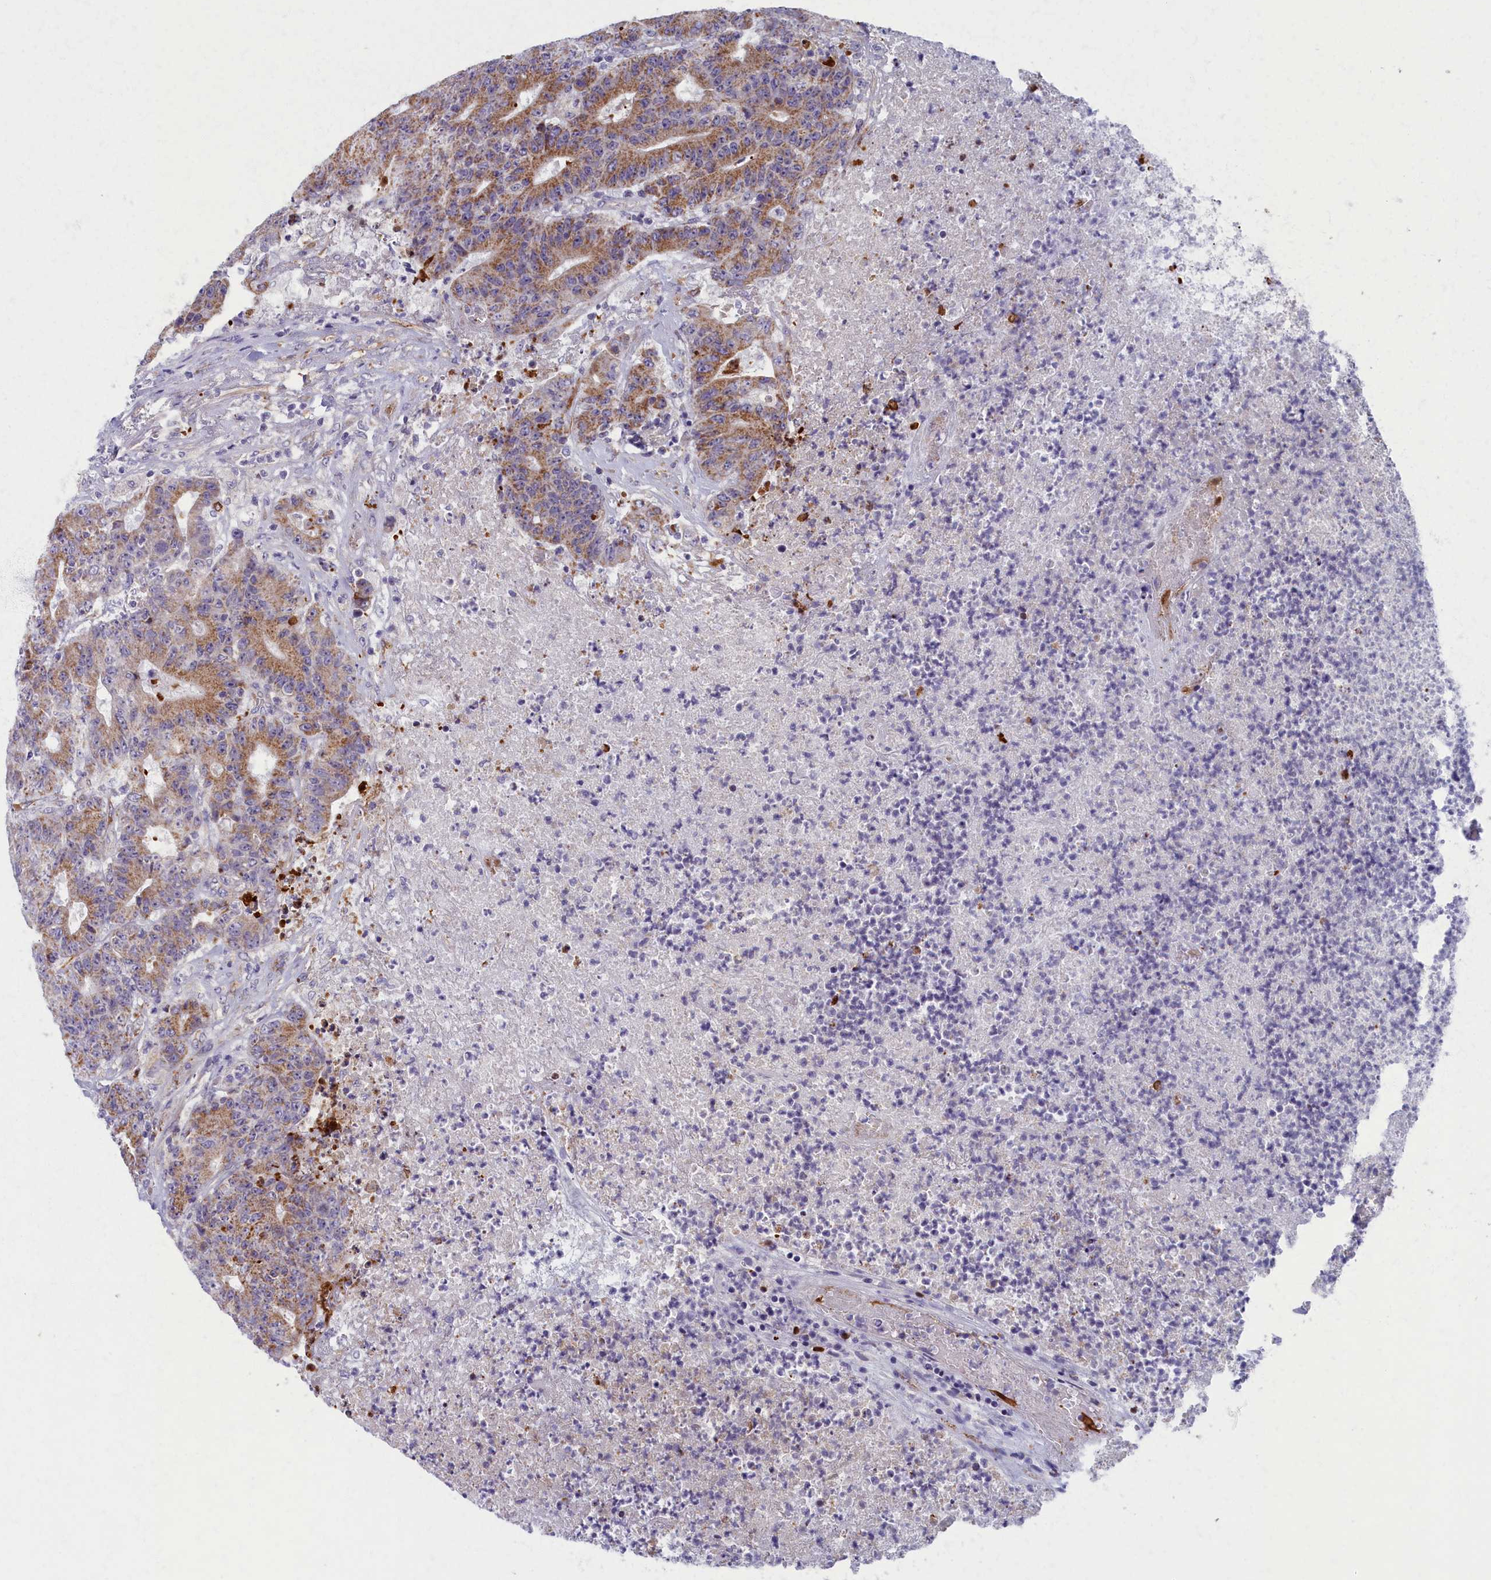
{"staining": {"intensity": "moderate", "quantity": ">75%", "location": "cytoplasmic/membranous"}, "tissue": "colorectal cancer", "cell_type": "Tumor cells", "image_type": "cancer", "snomed": [{"axis": "morphology", "description": "Adenocarcinoma, NOS"}, {"axis": "topography", "description": "Colon"}], "caption": "Immunohistochemistry photomicrograph of neoplastic tissue: human colorectal cancer stained using IHC shows medium levels of moderate protein expression localized specifically in the cytoplasmic/membranous of tumor cells, appearing as a cytoplasmic/membranous brown color.", "gene": "MRPS25", "patient": {"sex": "female", "age": 75}}